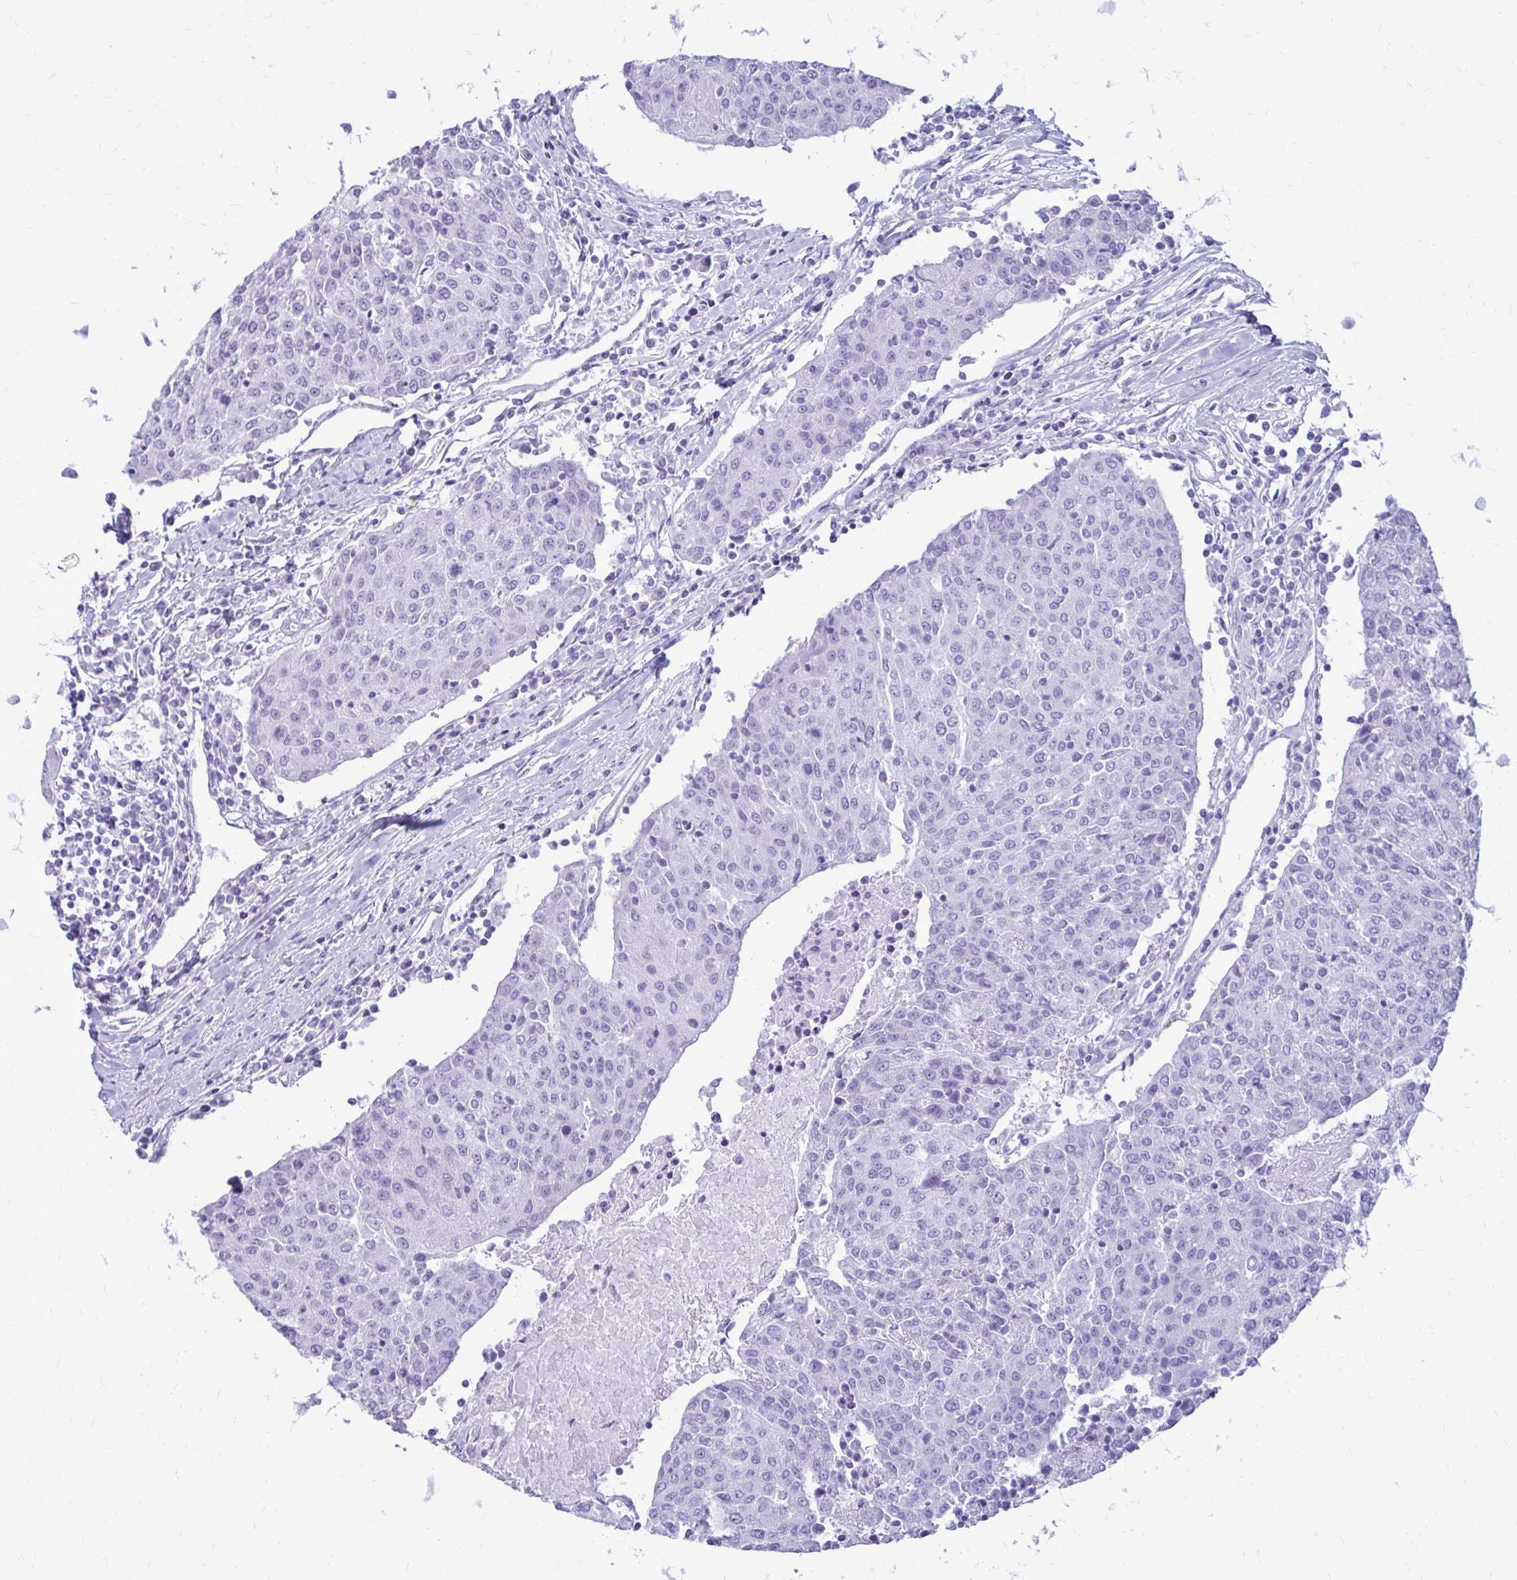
{"staining": {"intensity": "negative", "quantity": "none", "location": "none"}, "tissue": "urothelial cancer", "cell_type": "Tumor cells", "image_type": "cancer", "snomed": [{"axis": "morphology", "description": "Urothelial carcinoma, High grade"}, {"axis": "topography", "description": "Urinary bladder"}], "caption": "This is a micrograph of immunohistochemistry (IHC) staining of urothelial cancer, which shows no staining in tumor cells.", "gene": "OR10R2", "patient": {"sex": "female", "age": 85}}